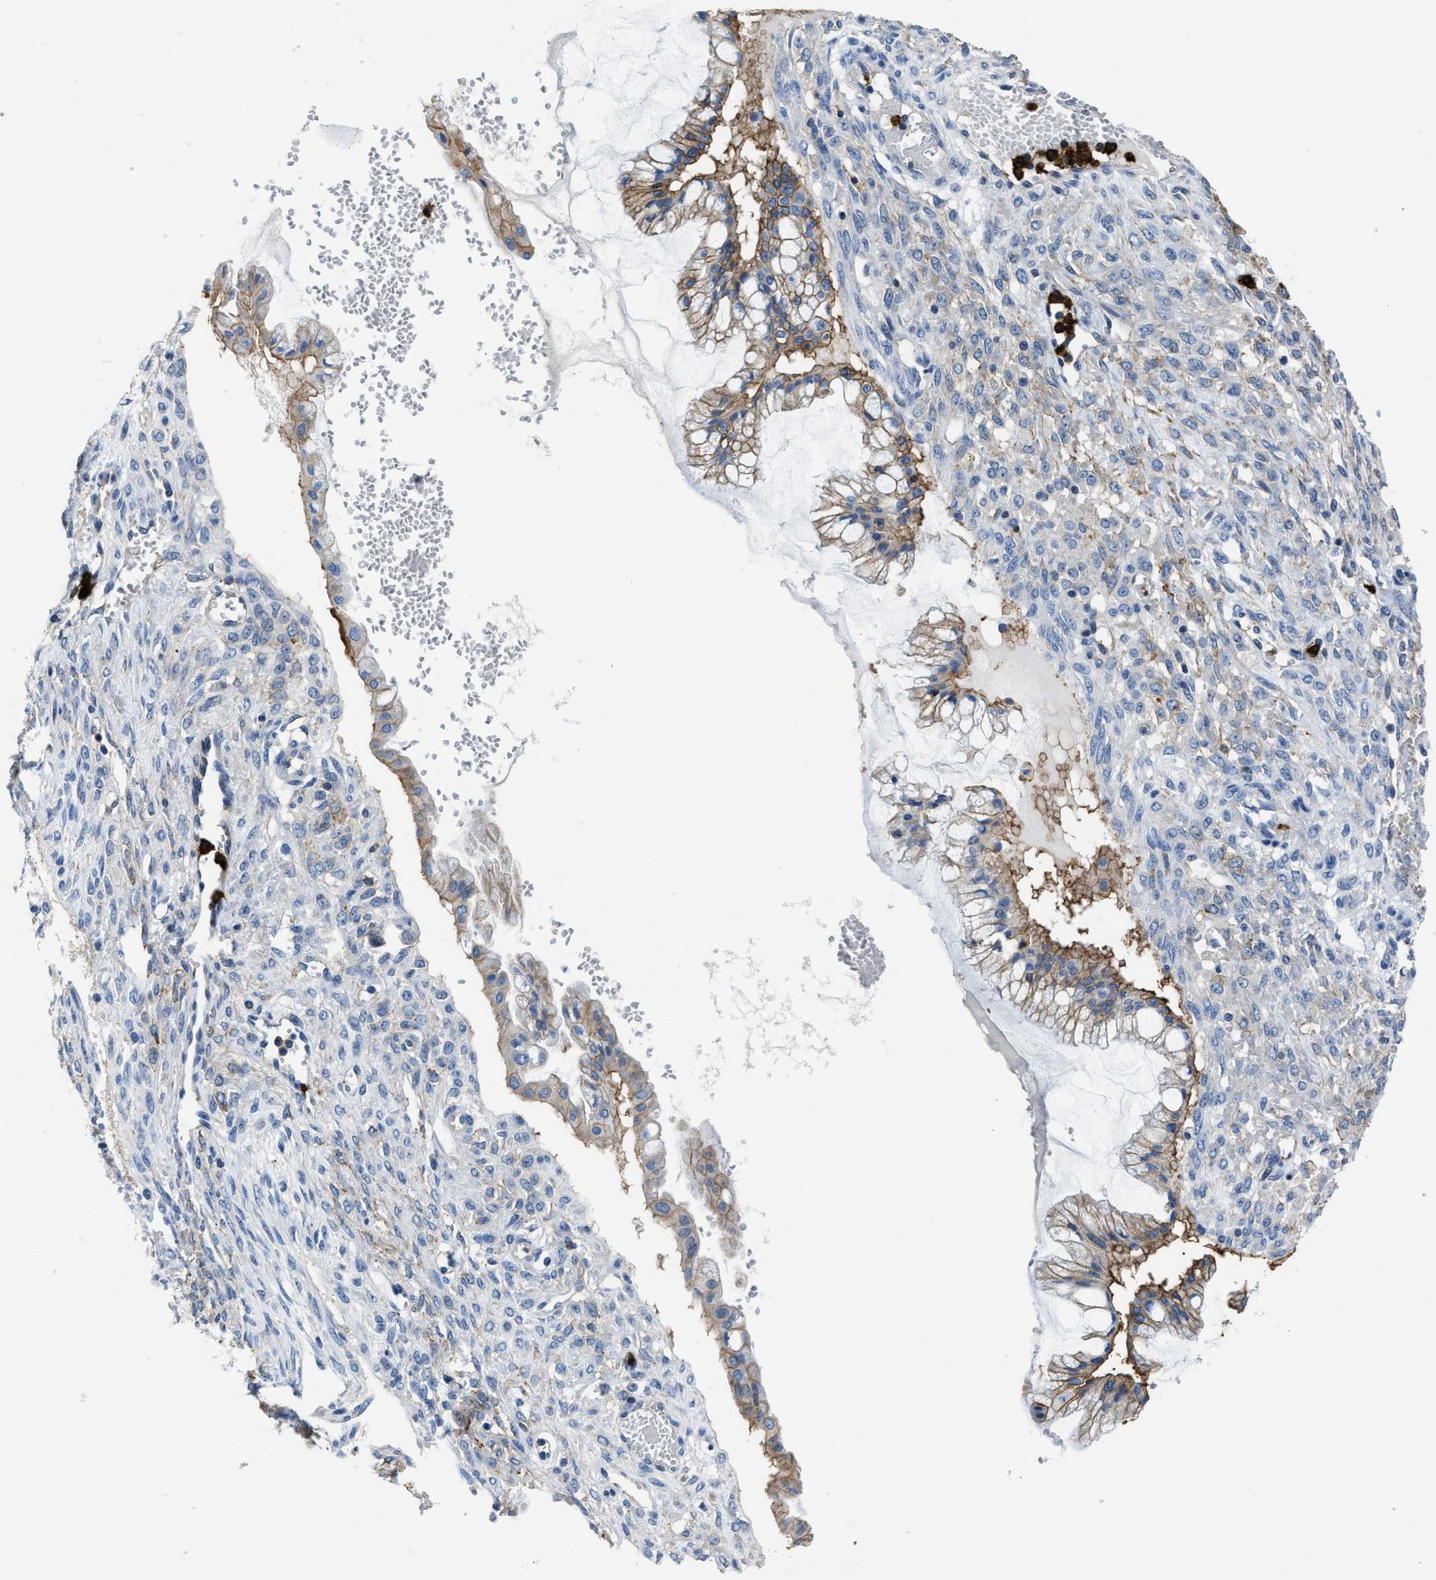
{"staining": {"intensity": "moderate", "quantity": "25%-75%", "location": "cytoplasmic/membranous"}, "tissue": "ovarian cancer", "cell_type": "Tumor cells", "image_type": "cancer", "snomed": [{"axis": "morphology", "description": "Cystadenocarcinoma, mucinous, NOS"}, {"axis": "topography", "description": "Ovary"}], "caption": "Ovarian cancer tissue shows moderate cytoplasmic/membranous positivity in approximately 25%-75% of tumor cells, visualized by immunohistochemistry.", "gene": "TRAF6", "patient": {"sex": "female", "age": 73}}